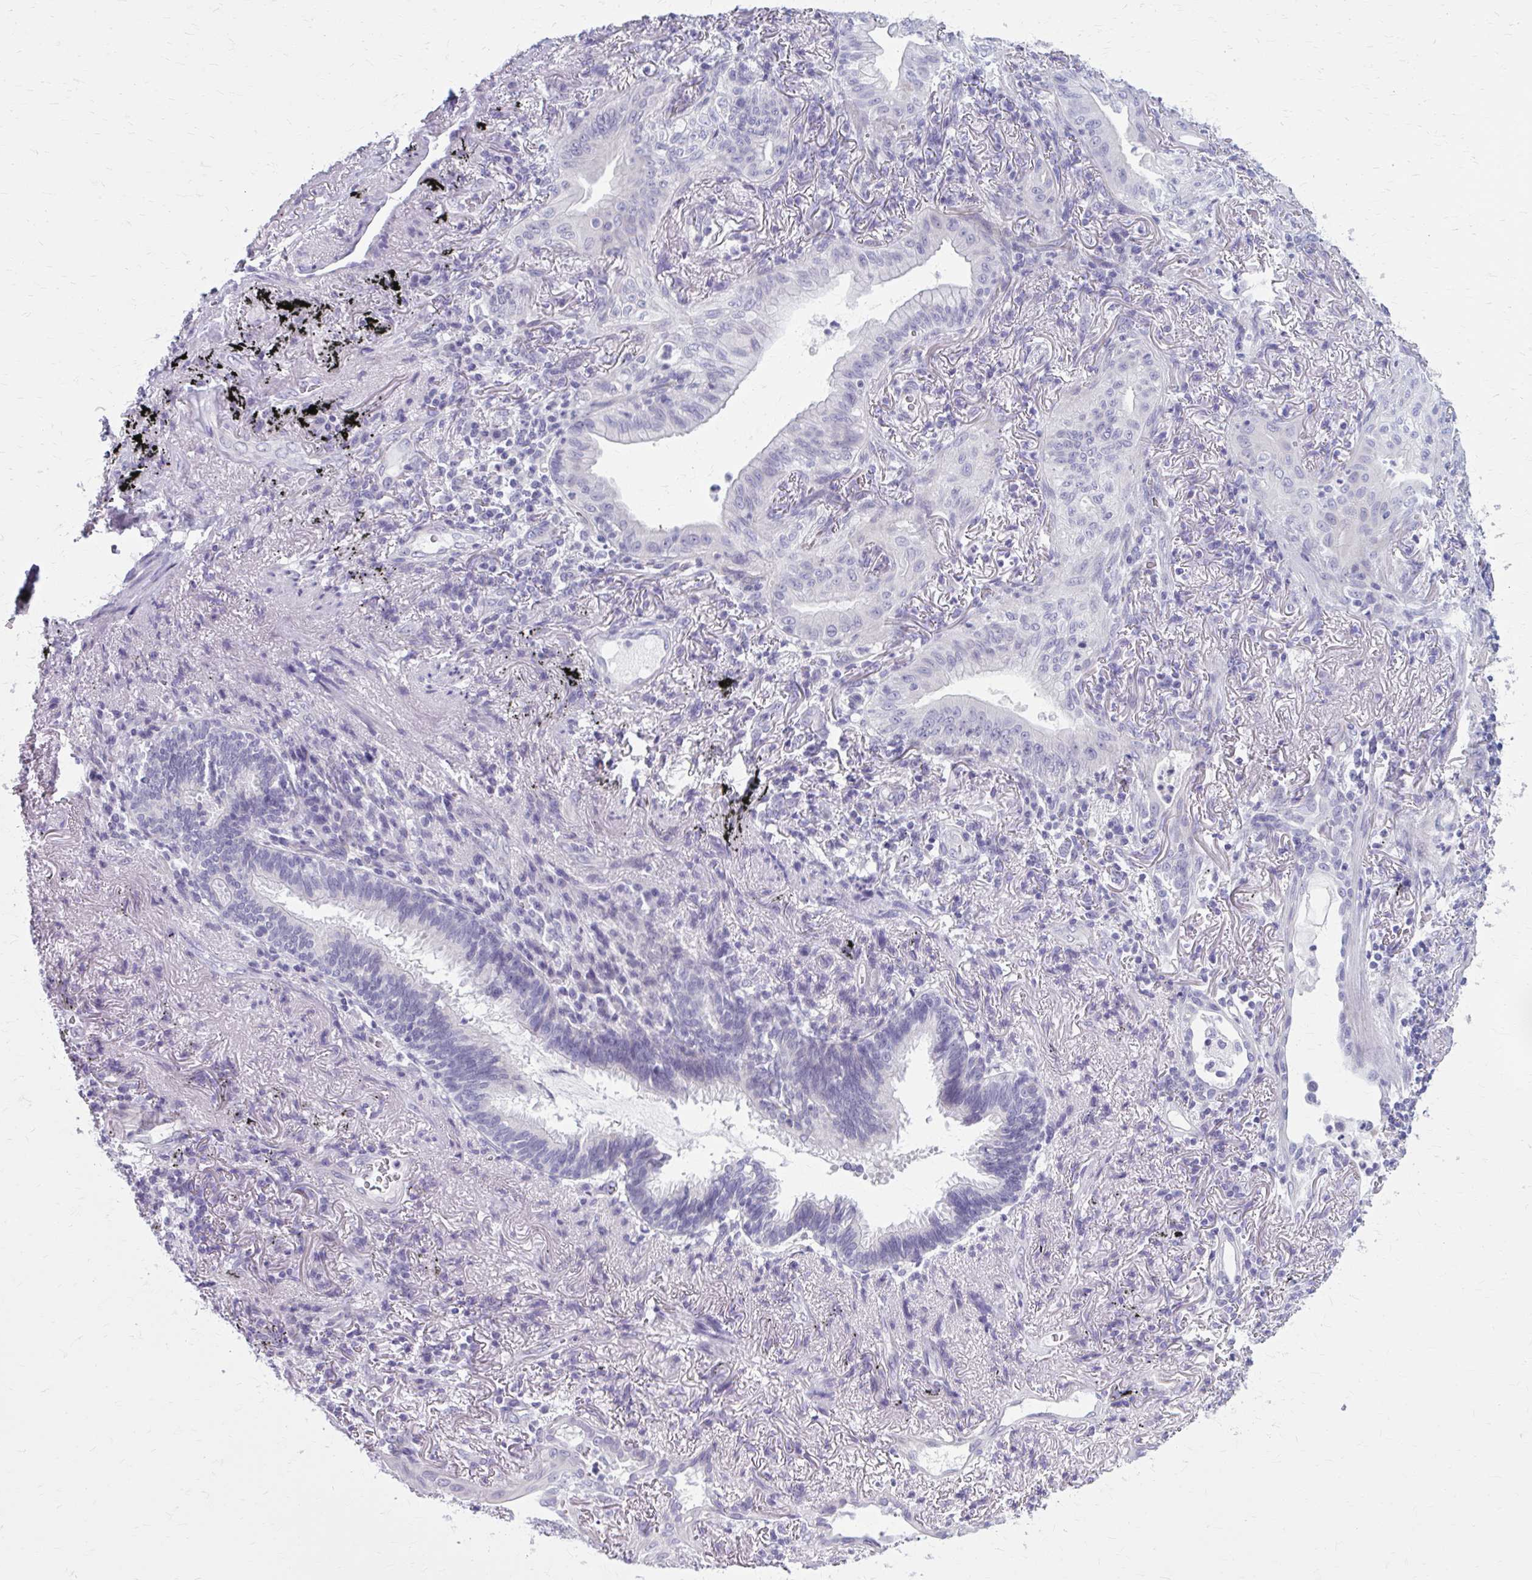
{"staining": {"intensity": "negative", "quantity": "none", "location": "none"}, "tissue": "lung cancer", "cell_type": "Tumor cells", "image_type": "cancer", "snomed": [{"axis": "morphology", "description": "Adenocarcinoma, NOS"}, {"axis": "topography", "description": "Lung"}], "caption": "IHC of human lung adenocarcinoma shows no expression in tumor cells. (DAB (3,3'-diaminobenzidine) immunohistochemistry, high magnification).", "gene": "CASQ2", "patient": {"sex": "male", "age": 77}}